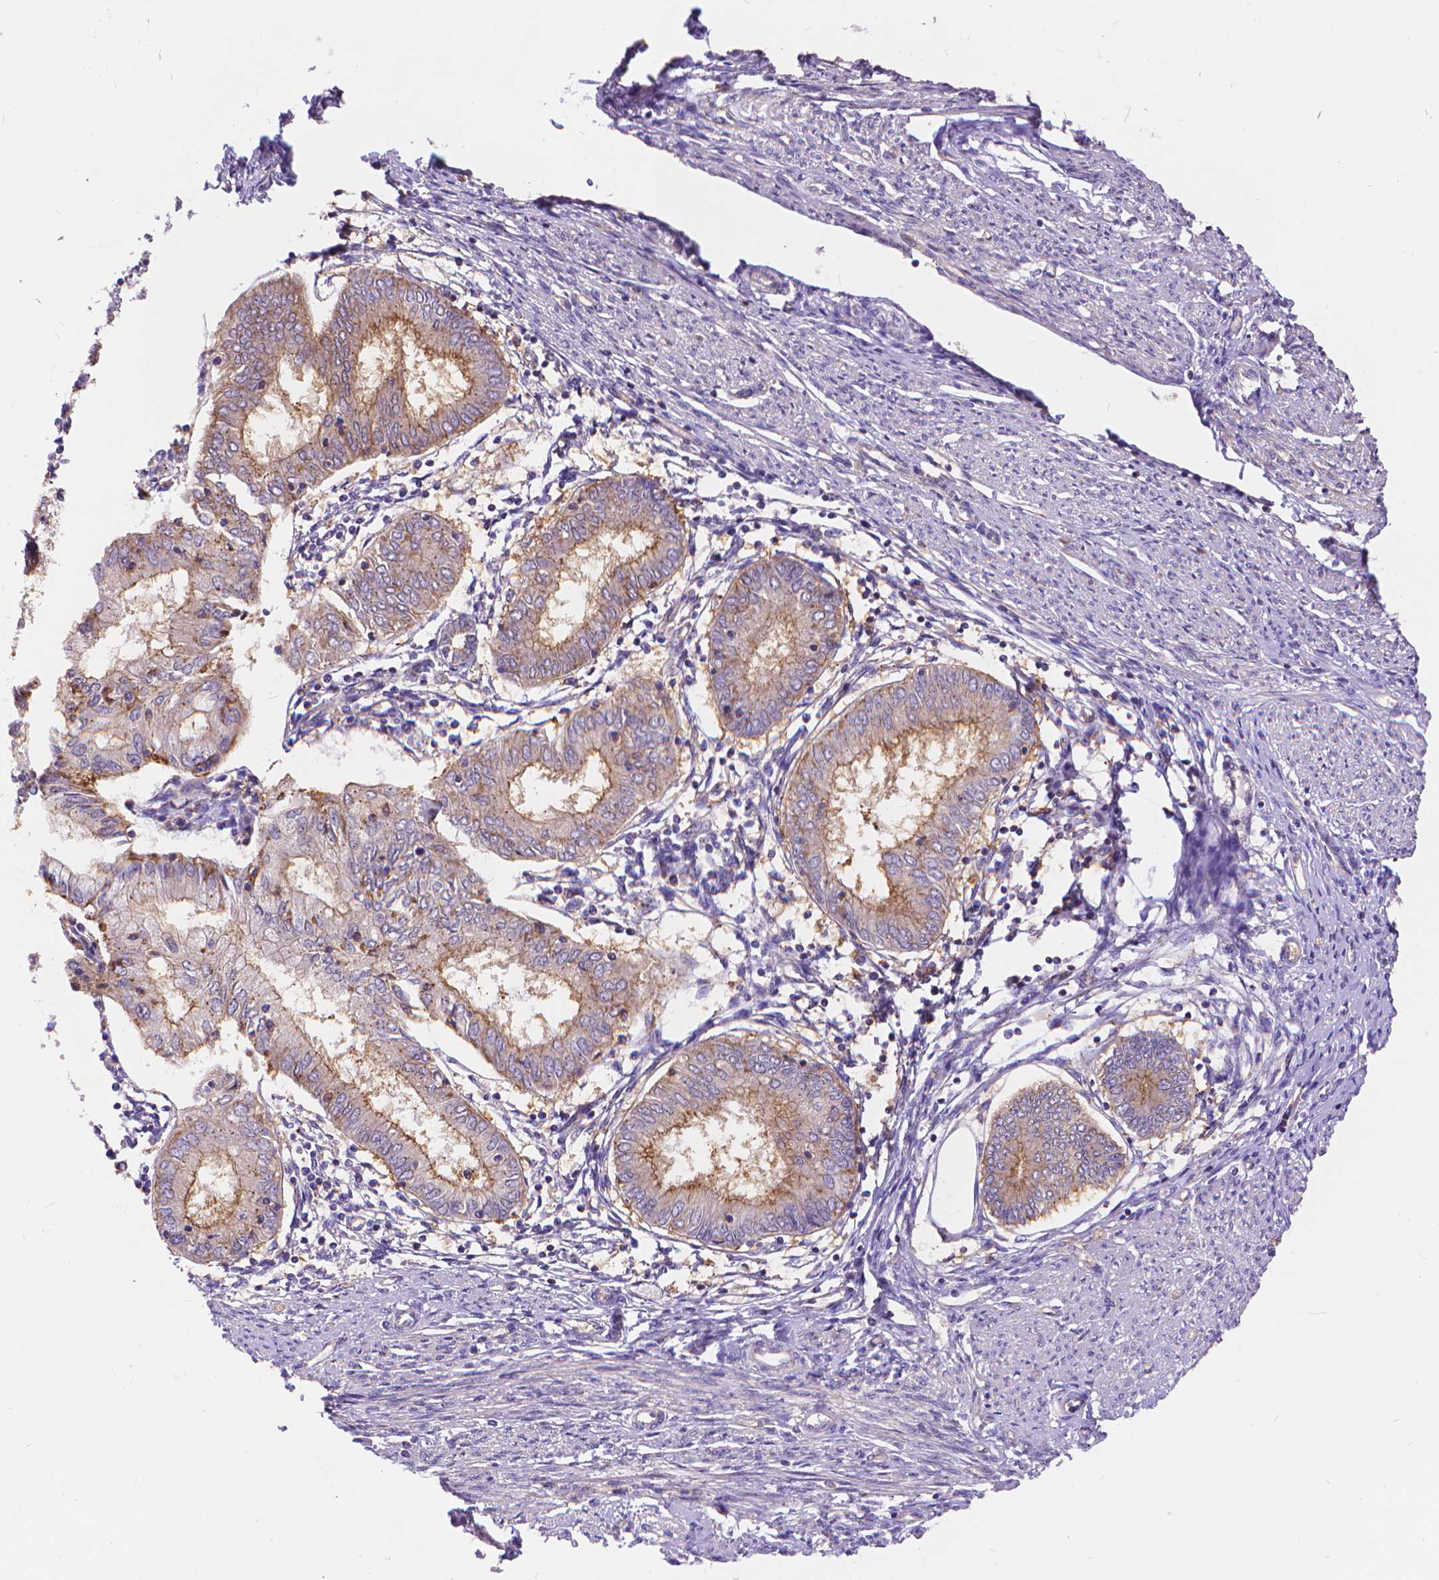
{"staining": {"intensity": "moderate", "quantity": "<25%", "location": "cytoplasmic/membranous"}, "tissue": "endometrial cancer", "cell_type": "Tumor cells", "image_type": "cancer", "snomed": [{"axis": "morphology", "description": "Adenocarcinoma, NOS"}, {"axis": "topography", "description": "Endometrium"}], "caption": "The image reveals staining of endometrial cancer (adenocarcinoma), revealing moderate cytoplasmic/membranous protein expression (brown color) within tumor cells. (IHC, brightfield microscopy, high magnification).", "gene": "ARAP1", "patient": {"sex": "female", "age": 68}}